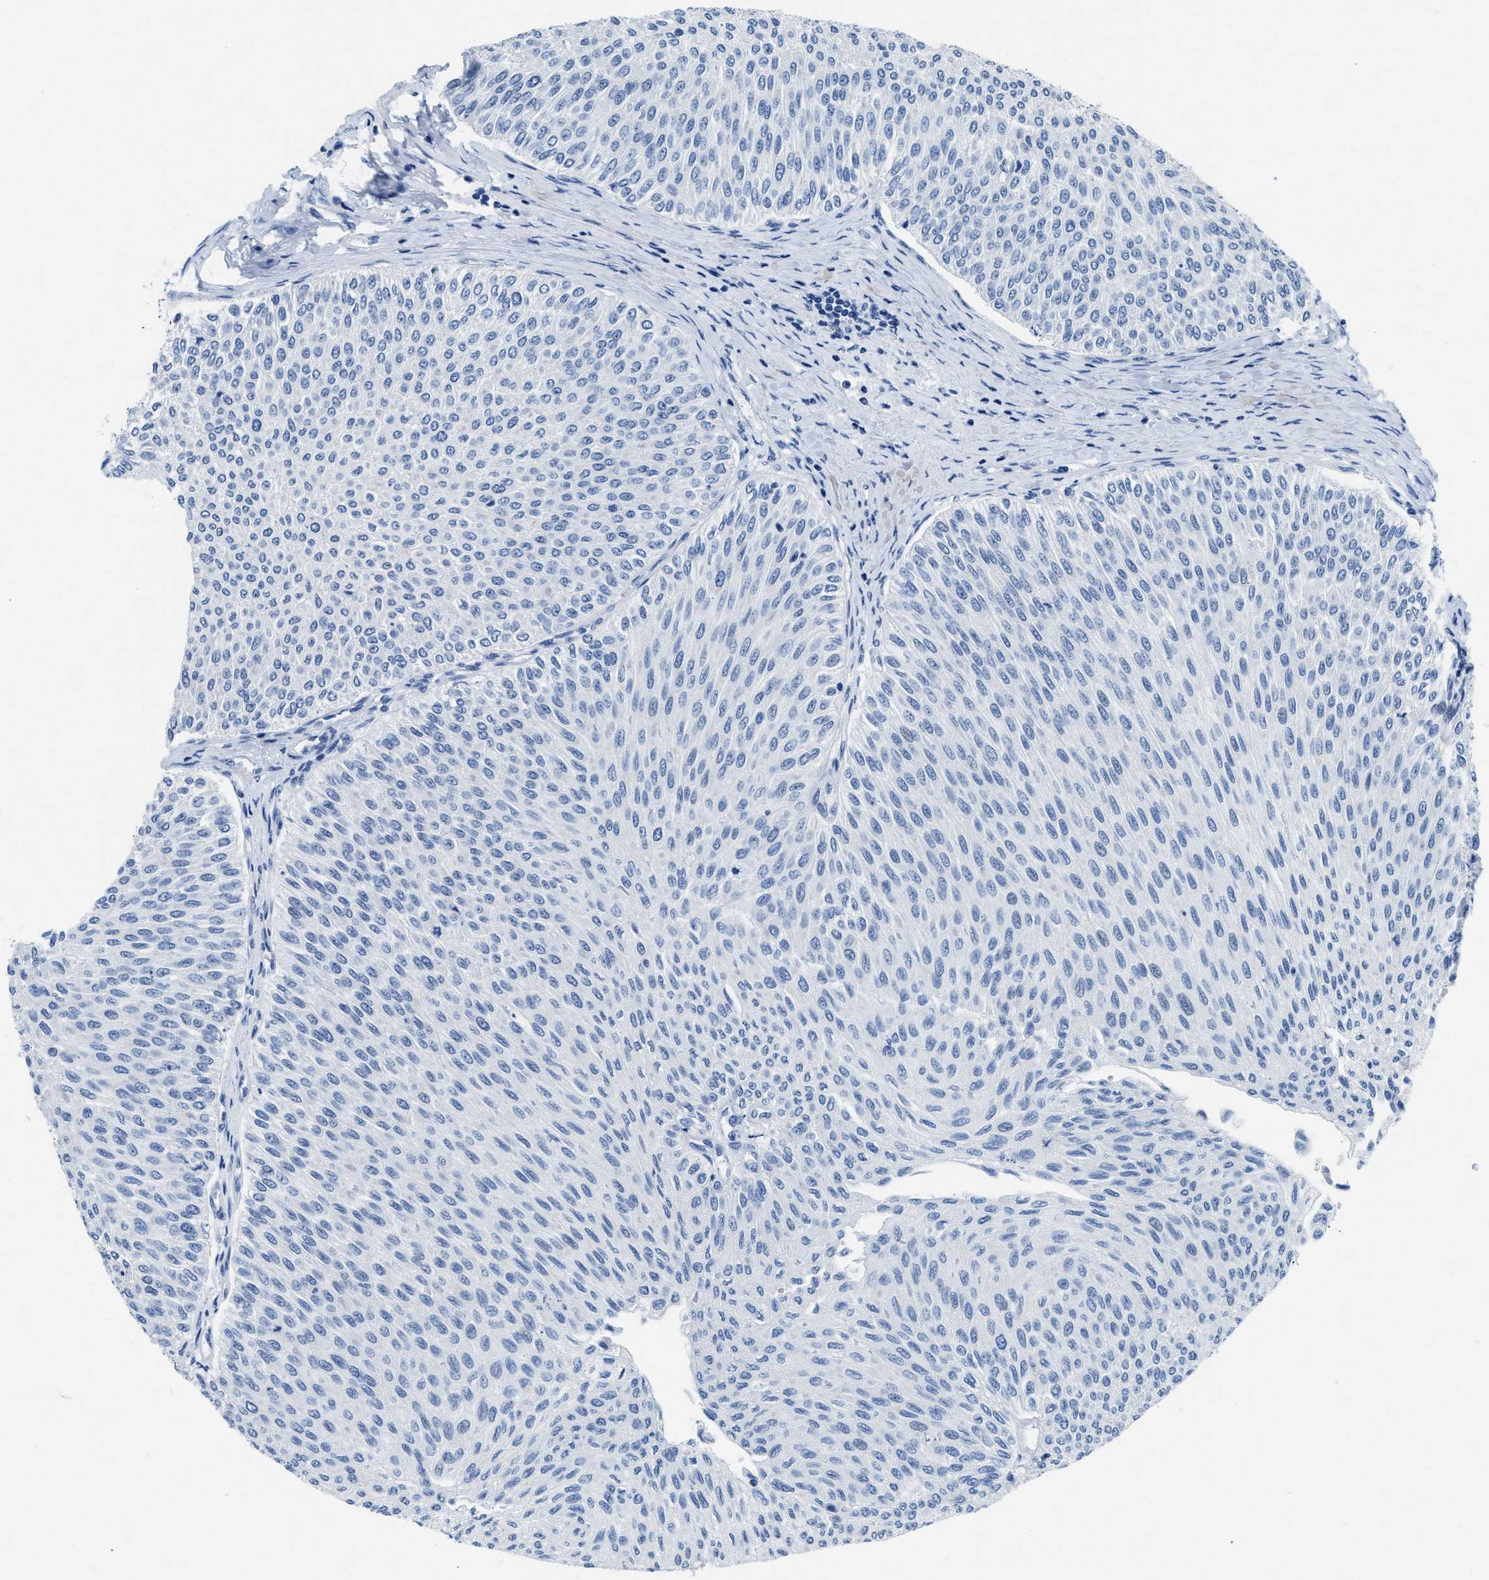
{"staining": {"intensity": "negative", "quantity": "none", "location": "none"}, "tissue": "urothelial cancer", "cell_type": "Tumor cells", "image_type": "cancer", "snomed": [{"axis": "morphology", "description": "Urothelial carcinoma, Low grade"}, {"axis": "topography", "description": "Urinary bladder"}], "caption": "An image of human urothelial cancer is negative for staining in tumor cells. Nuclei are stained in blue.", "gene": "NFATC2", "patient": {"sex": "male", "age": 78}}